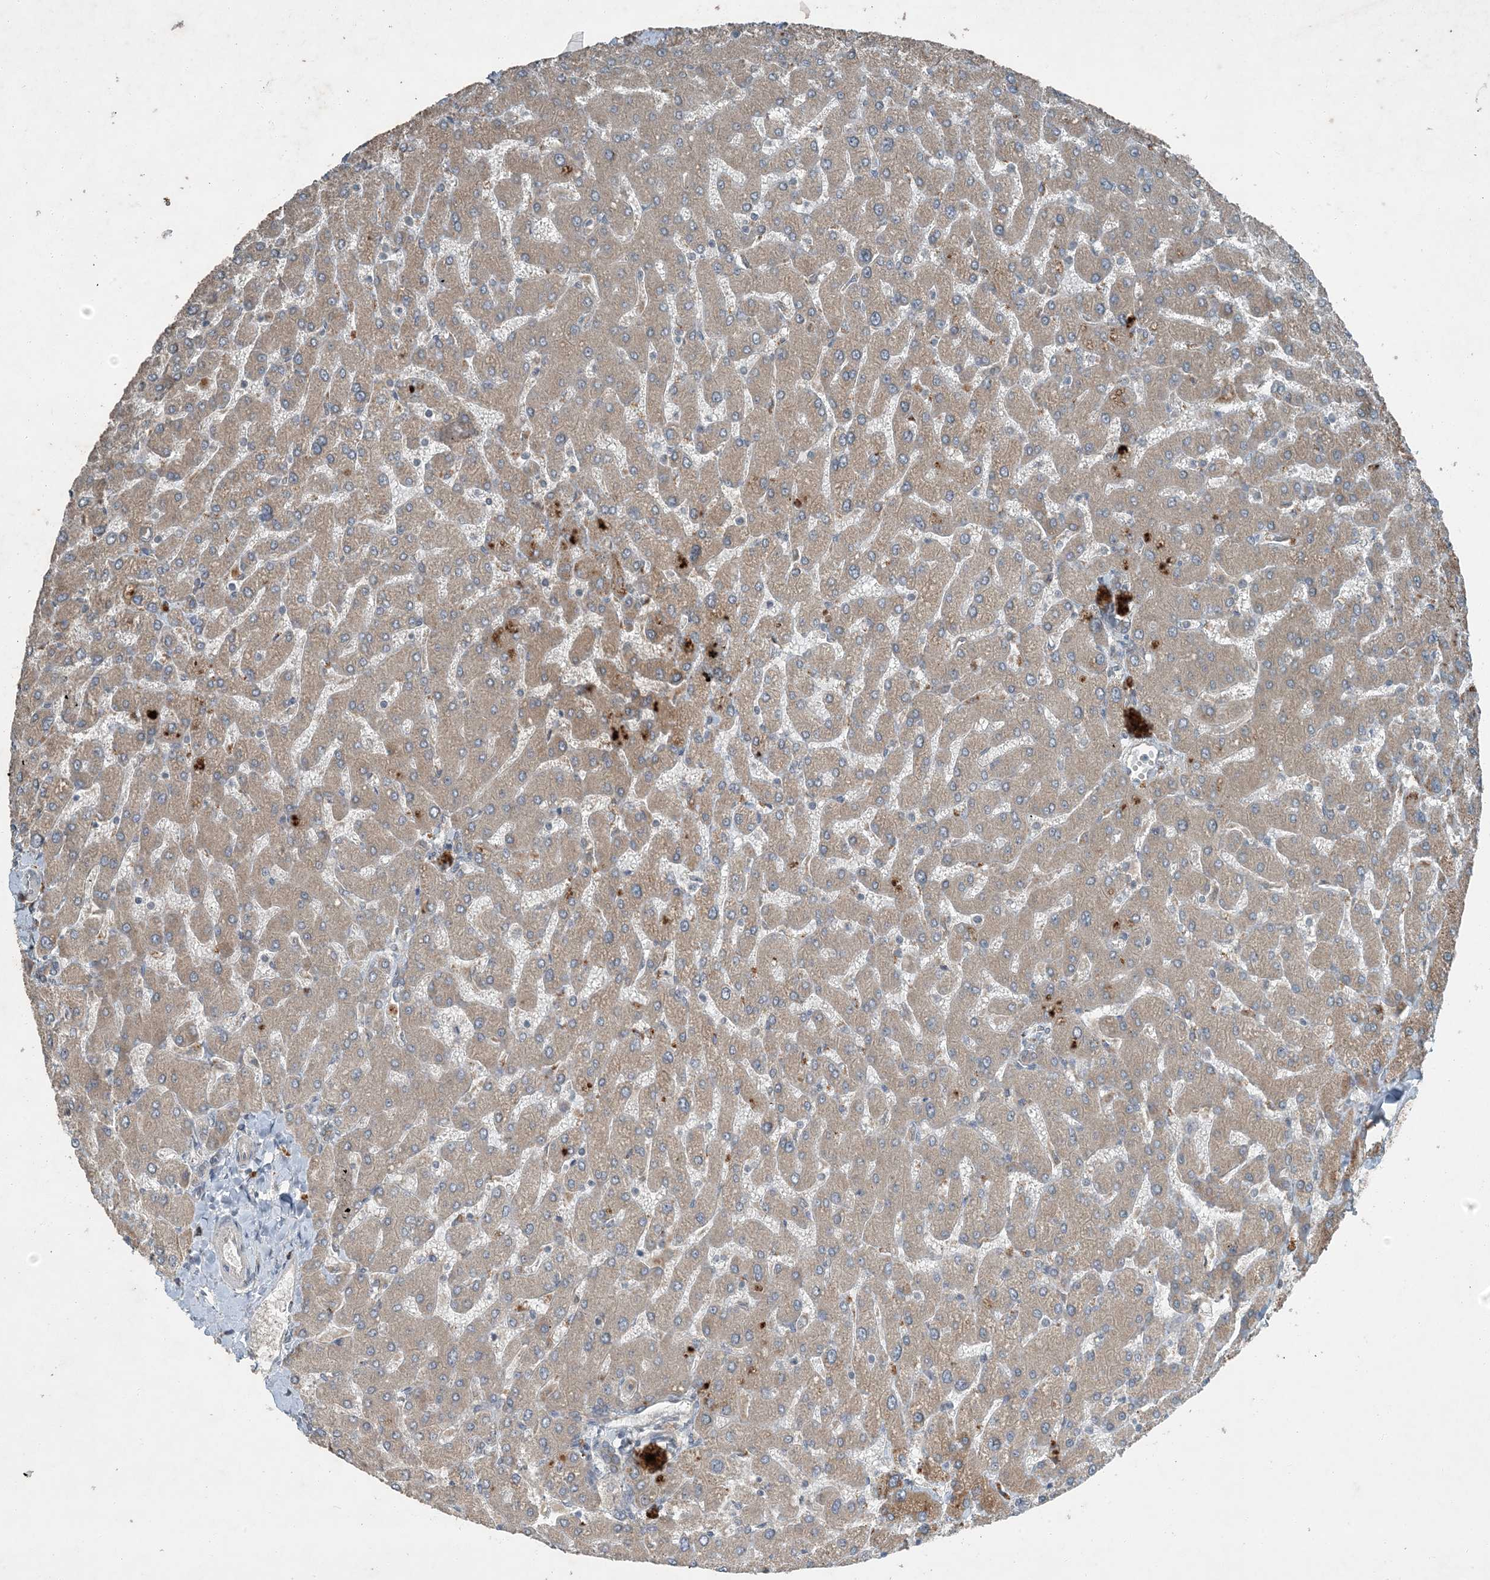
{"staining": {"intensity": "moderate", "quantity": ">75%", "location": "cytoplasmic/membranous"}, "tissue": "liver", "cell_type": "Cholangiocytes", "image_type": "normal", "snomed": [{"axis": "morphology", "description": "Normal tissue, NOS"}, {"axis": "topography", "description": "Liver"}], "caption": "An immunohistochemistry photomicrograph of benign tissue is shown. Protein staining in brown highlights moderate cytoplasmic/membranous positivity in liver within cholangiocytes.", "gene": "MDN1", "patient": {"sex": "male", "age": 55}}